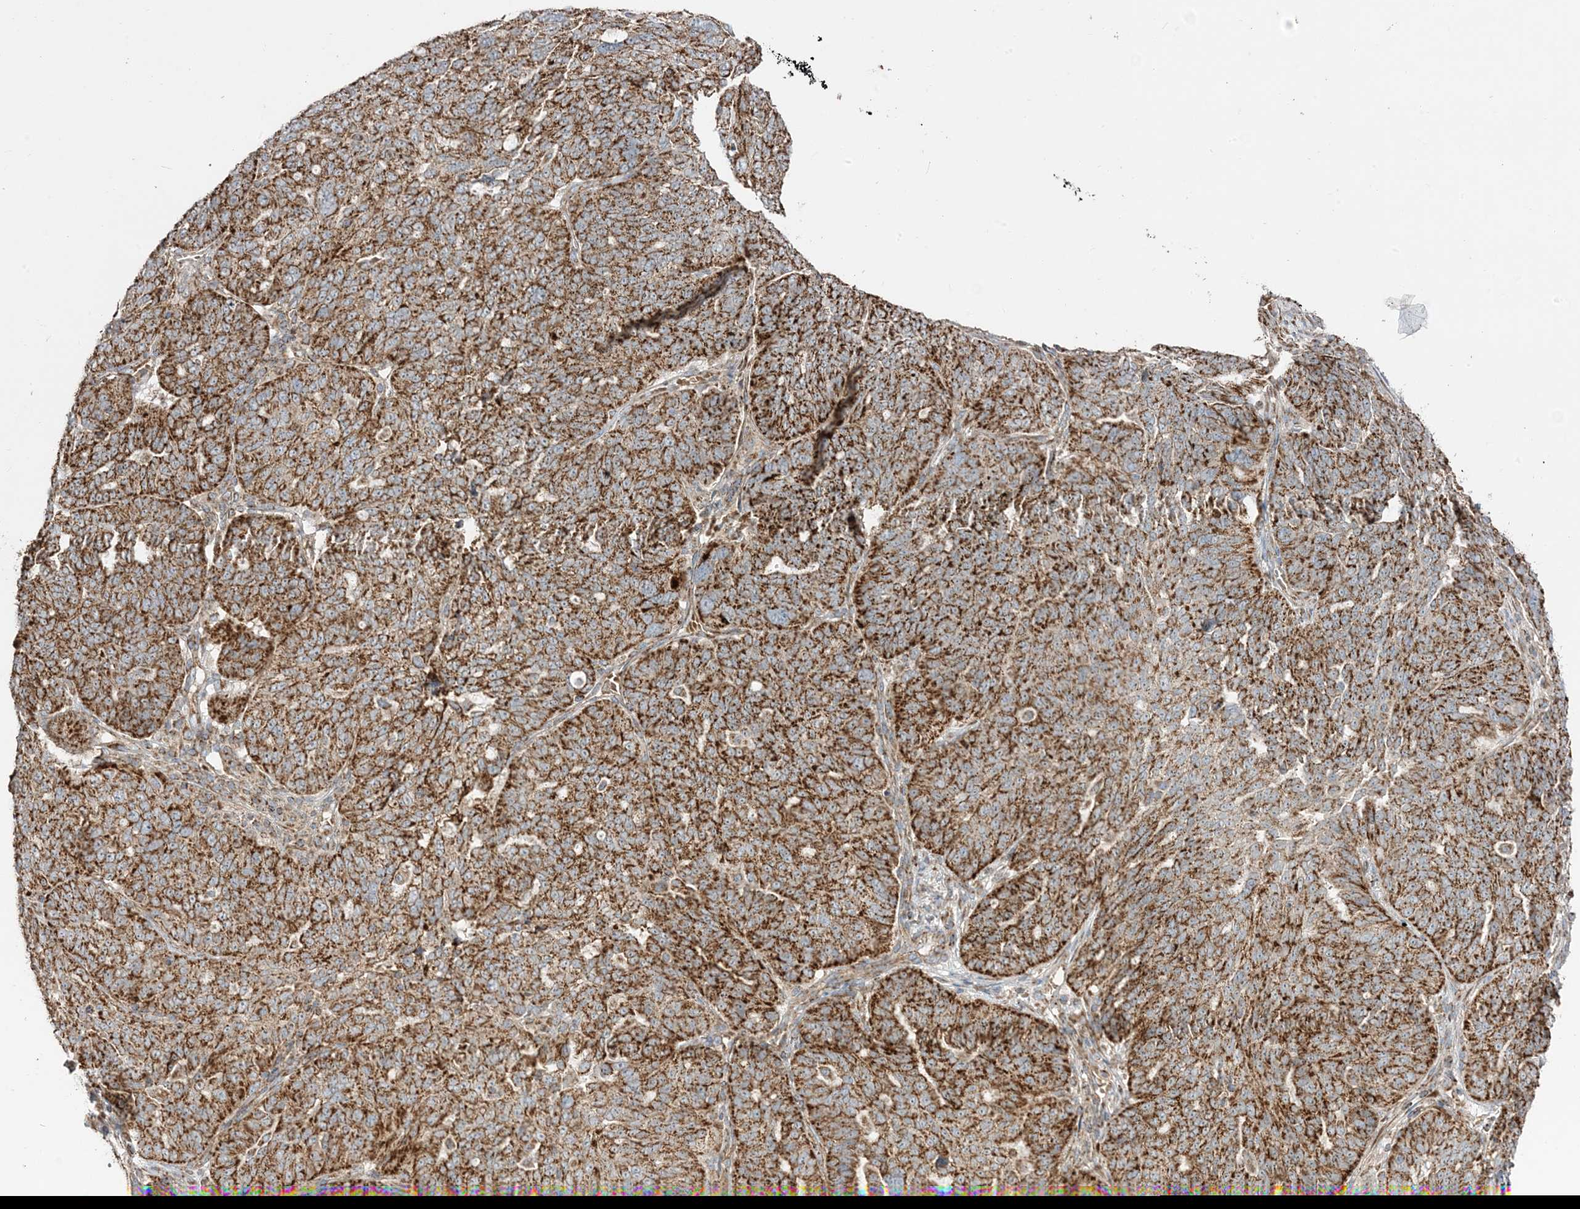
{"staining": {"intensity": "strong", "quantity": ">75%", "location": "cytoplasmic/membranous"}, "tissue": "ovarian cancer", "cell_type": "Tumor cells", "image_type": "cancer", "snomed": [{"axis": "morphology", "description": "Cystadenocarcinoma, serous, NOS"}, {"axis": "topography", "description": "Ovary"}], "caption": "Approximately >75% of tumor cells in ovarian cancer demonstrate strong cytoplasmic/membranous protein expression as visualized by brown immunohistochemical staining.", "gene": "AARS2", "patient": {"sex": "female", "age": 59}}